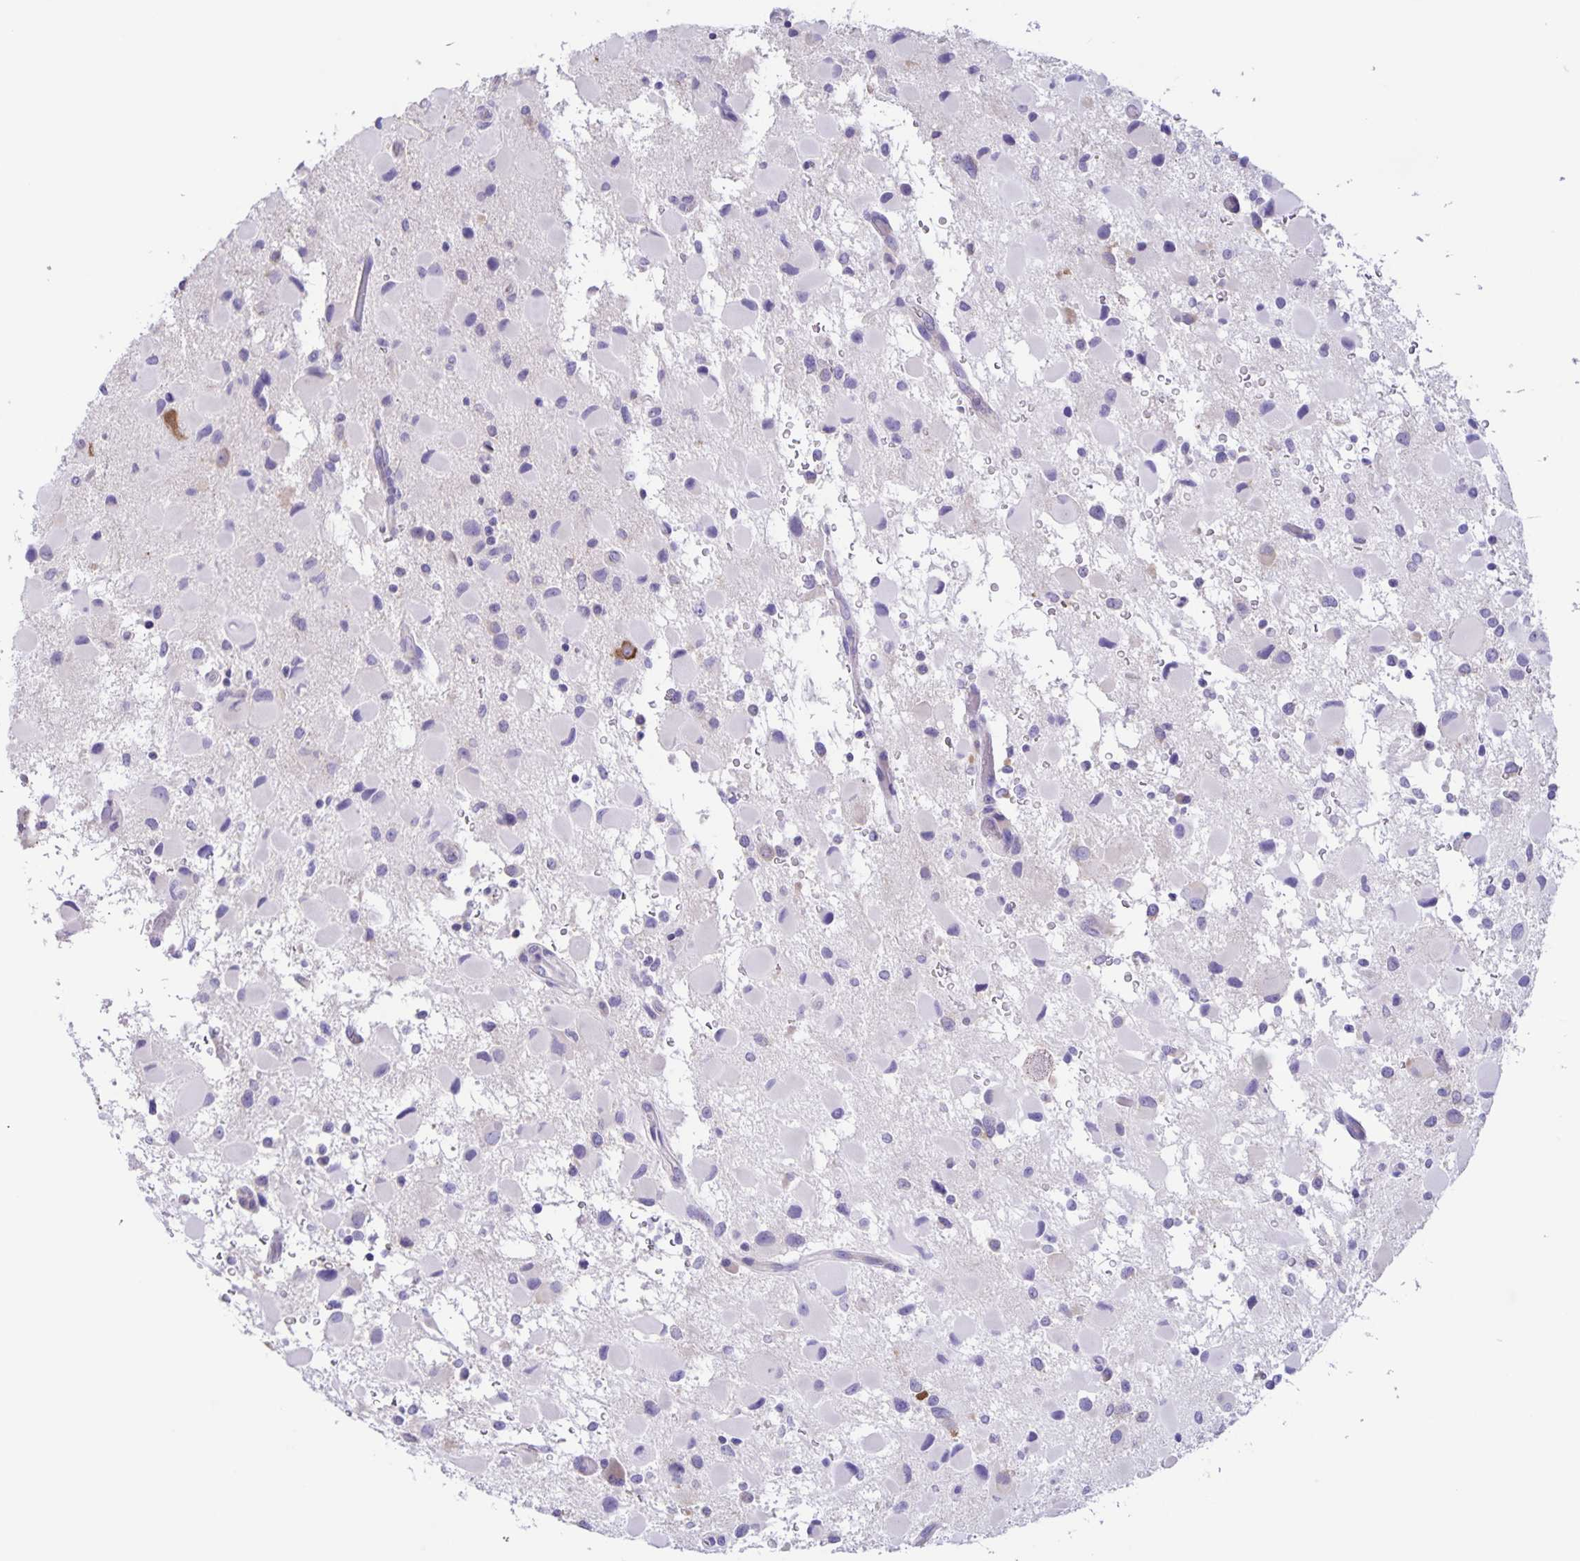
{"staining": {"intensity": "negative", "quantity": "none", "location": "none"}, "tissue": "glioma", "cell_type": "Tumor cells", "image_type": "cancer", "snomed": [{"axis": "morphology", "description": "Glioma, malignant, Low grade"}, {"axis": "topography", "description": "Brain"}], "caption": "Immunohistochemistry photomicrograph of glioma stained for a protein (brown), which demonstrates no expression in tumor cells. (DAB immunohistochemistry with hematoxylin counter stain).", "gene": "CAPSL", "patient": {"sex": "female", "age": 32}}